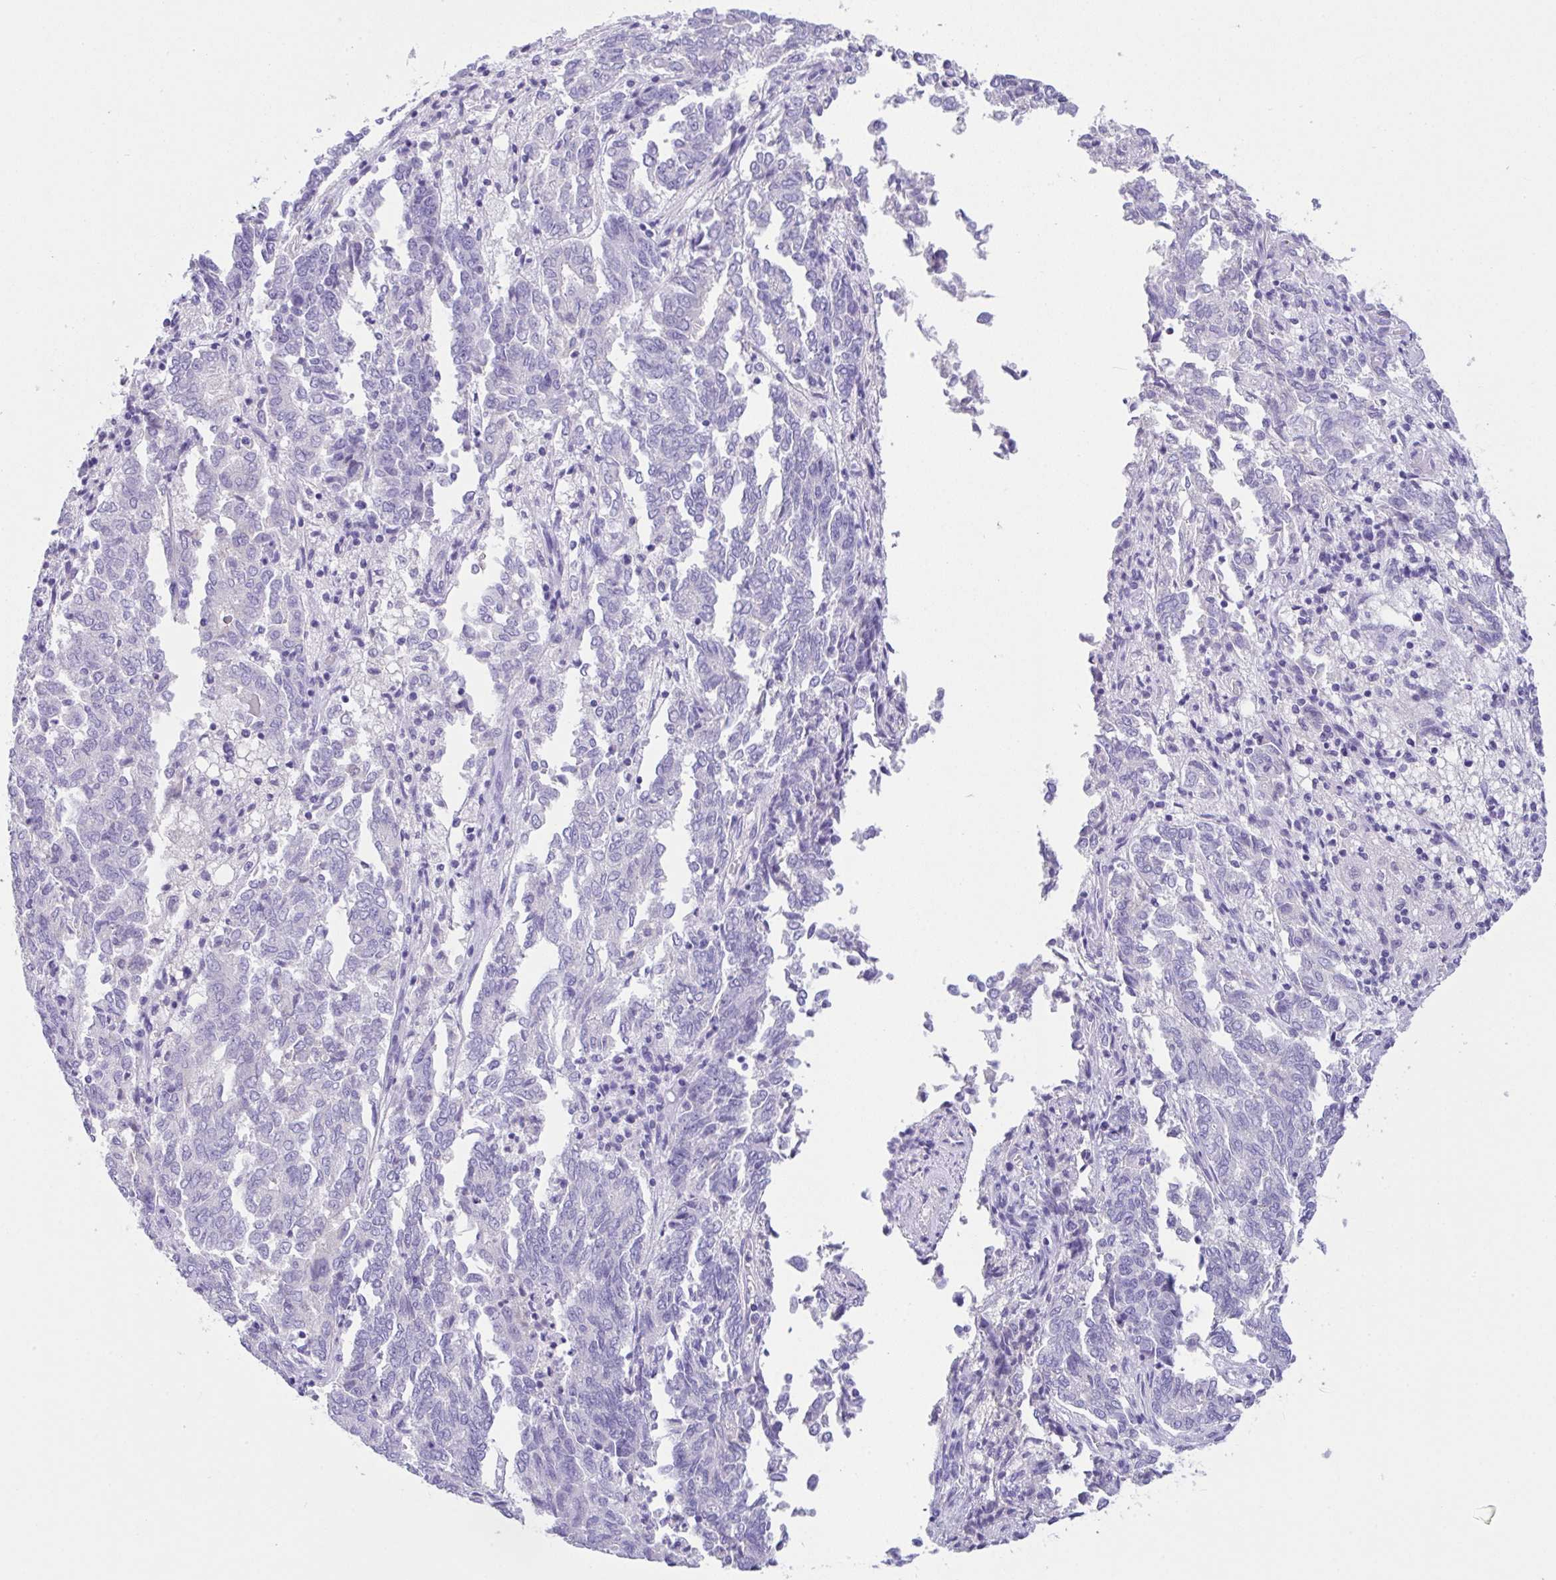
{"staining": {"intensity": "negative", "quantity": "none", "location": "none"}, "tissue": "endometrial cancer", "cell_type": "Tumor cells", "image_type": "cancer", "snomed": [{"axis": "morphology", "description": "Adenocarcinoma, NOS"}, {"axis": "topography", "description": "Endometrium"}], "caption": "Image shows no protein expression in tumor cells of adenocarcinoma (endometrial) tissue.", "gene": "FBXL20", "patient": {"sex": "female", "age": 80}}